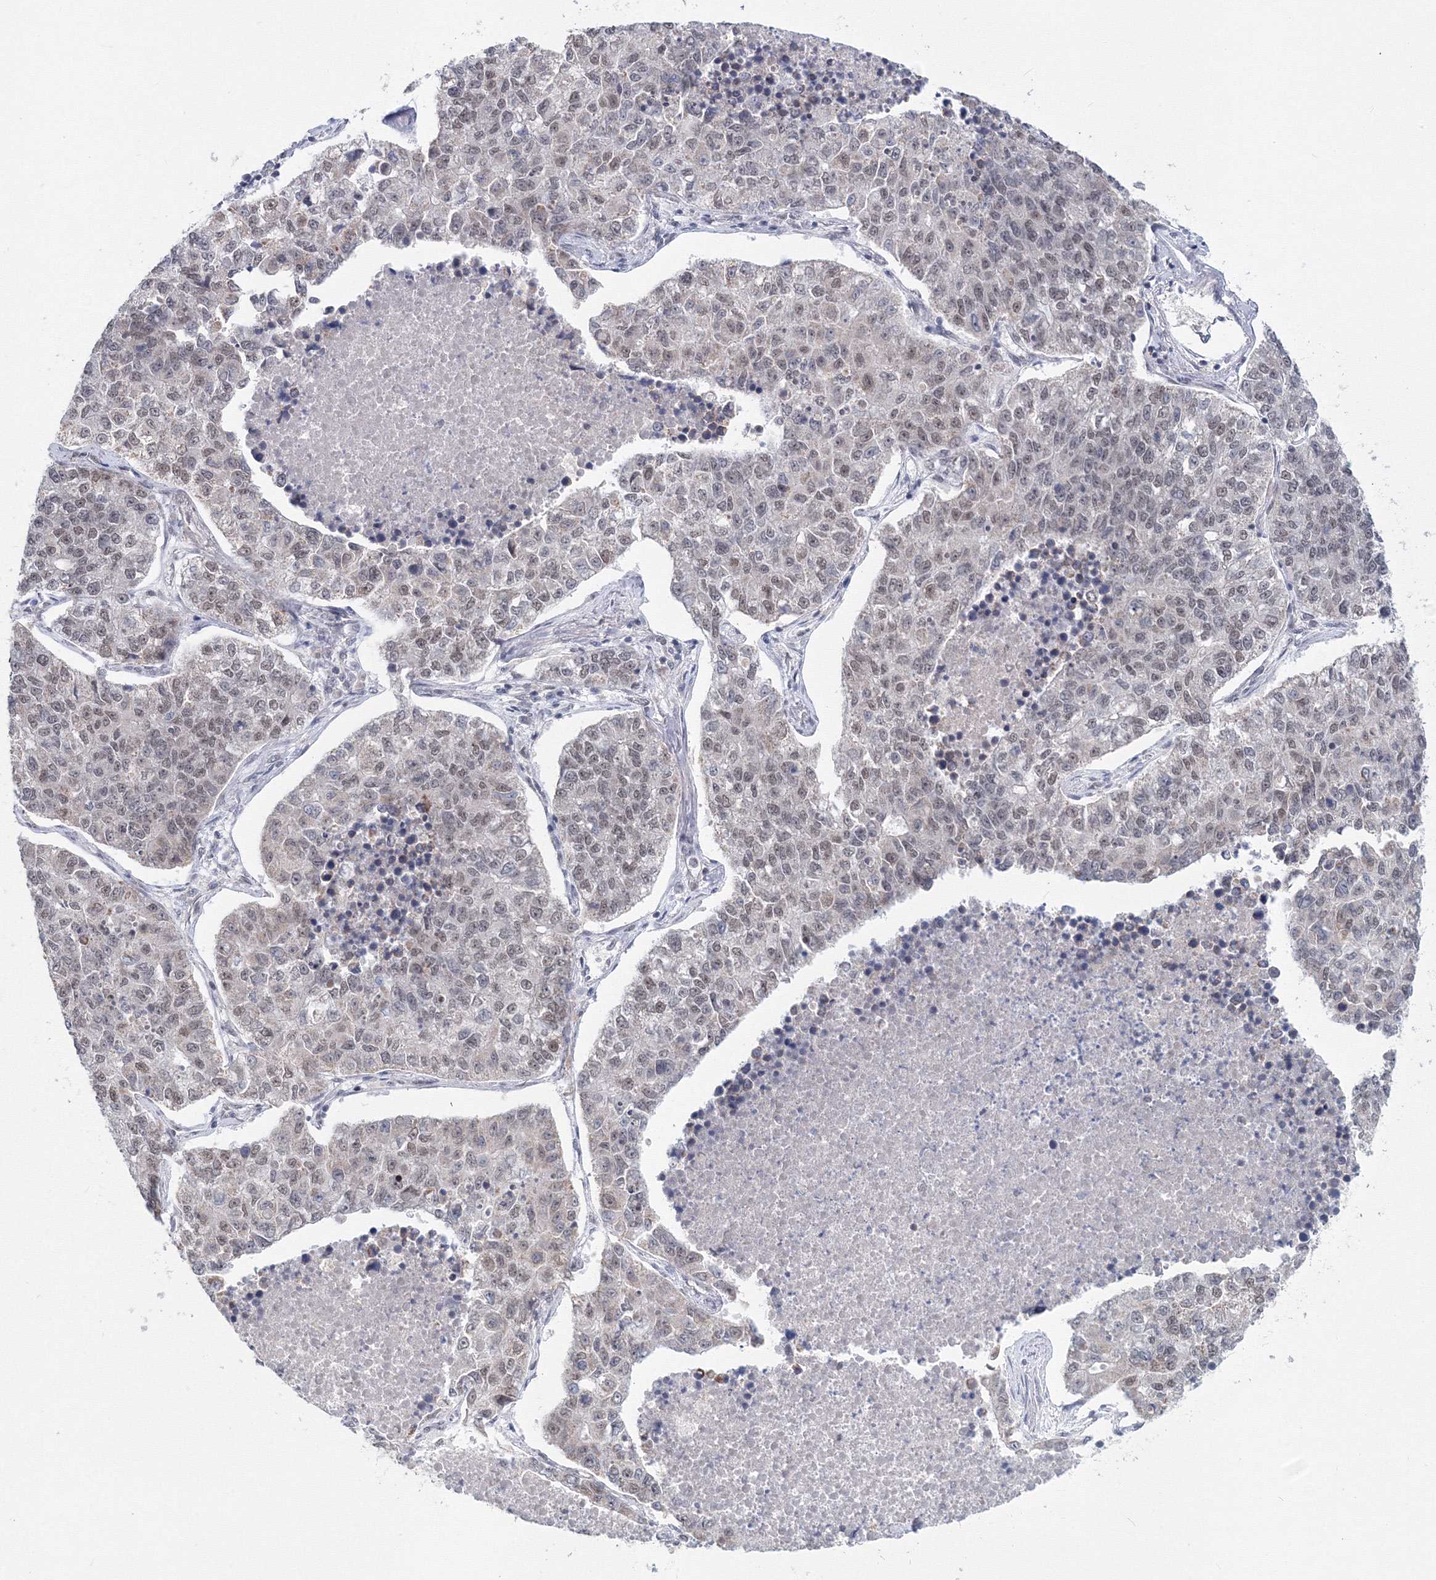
{"staining": {"intensity": "weak", "quantity": "<25%", "location": "nuclear"}, "tissue": "lung cancer", "cell_type": "Tumor cells", "image_type": "cancer", "snomed": [{"axis": "morphology", "description": "Adenocarcinoma, NOS"}, {"axis": "topography", "description": "Lung"}], "caption": "An IHC micrograph of lung cancer is shown. There is no staining in tumor cells of lung cancer.", "gene": "SF3B6", "patient": {"sex": "male", "age": 49}}